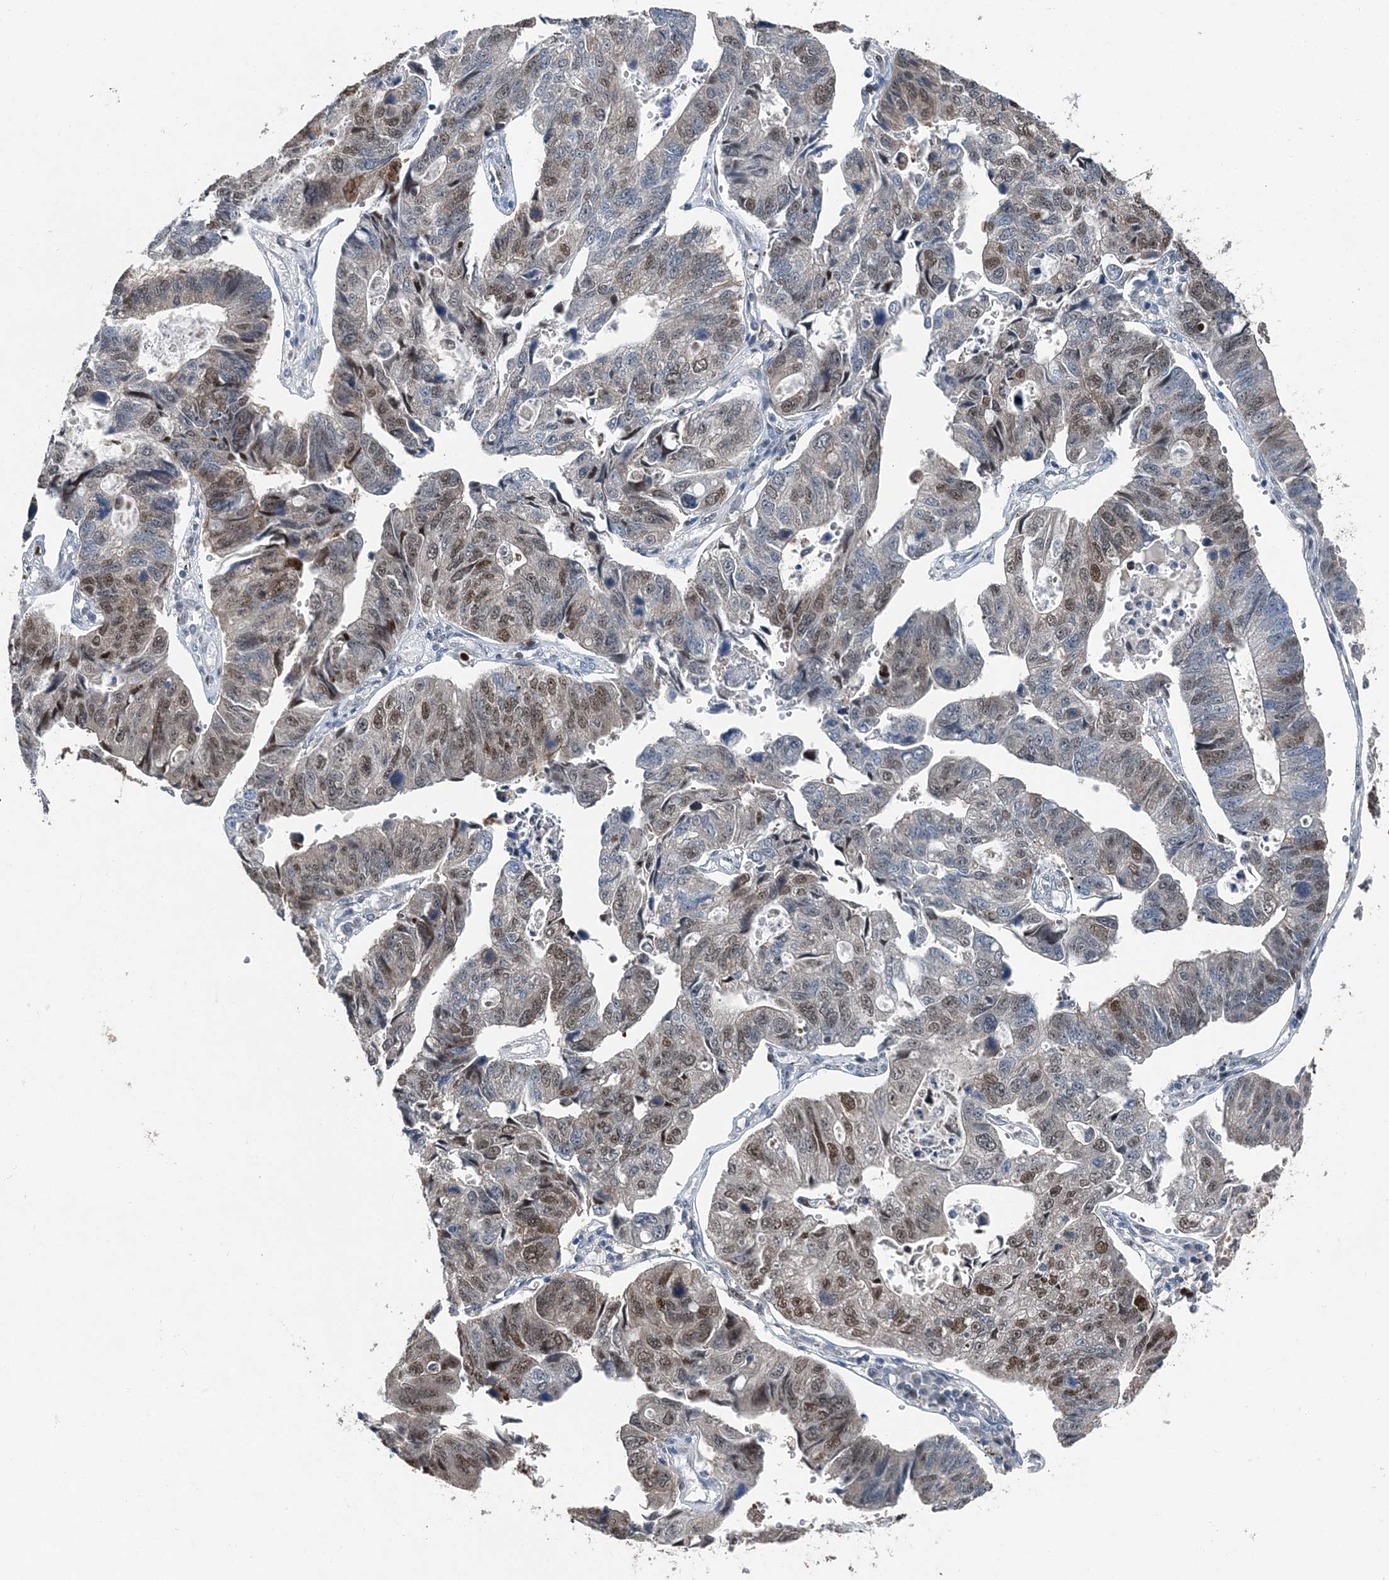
{"staining": {"intensity": "strong", "quantity": "25%-75%", "location": "nuclear"}, "tissue": "stomach cancer", "cell_type": "Tumor cells", "image_type": "cancer", "snomed": [{"axis": "morphology", "description": "Adenocarcinoma, NOS"}, {"axis": "topography", "description": "Stomach"}], "caption": "Tumor cells display strong nuclear positivity in about 25%-75% of cells in adenocarcinoma (stomach).", "gene": "HAT1", "patient": {"sex": "male", "age": 59}}